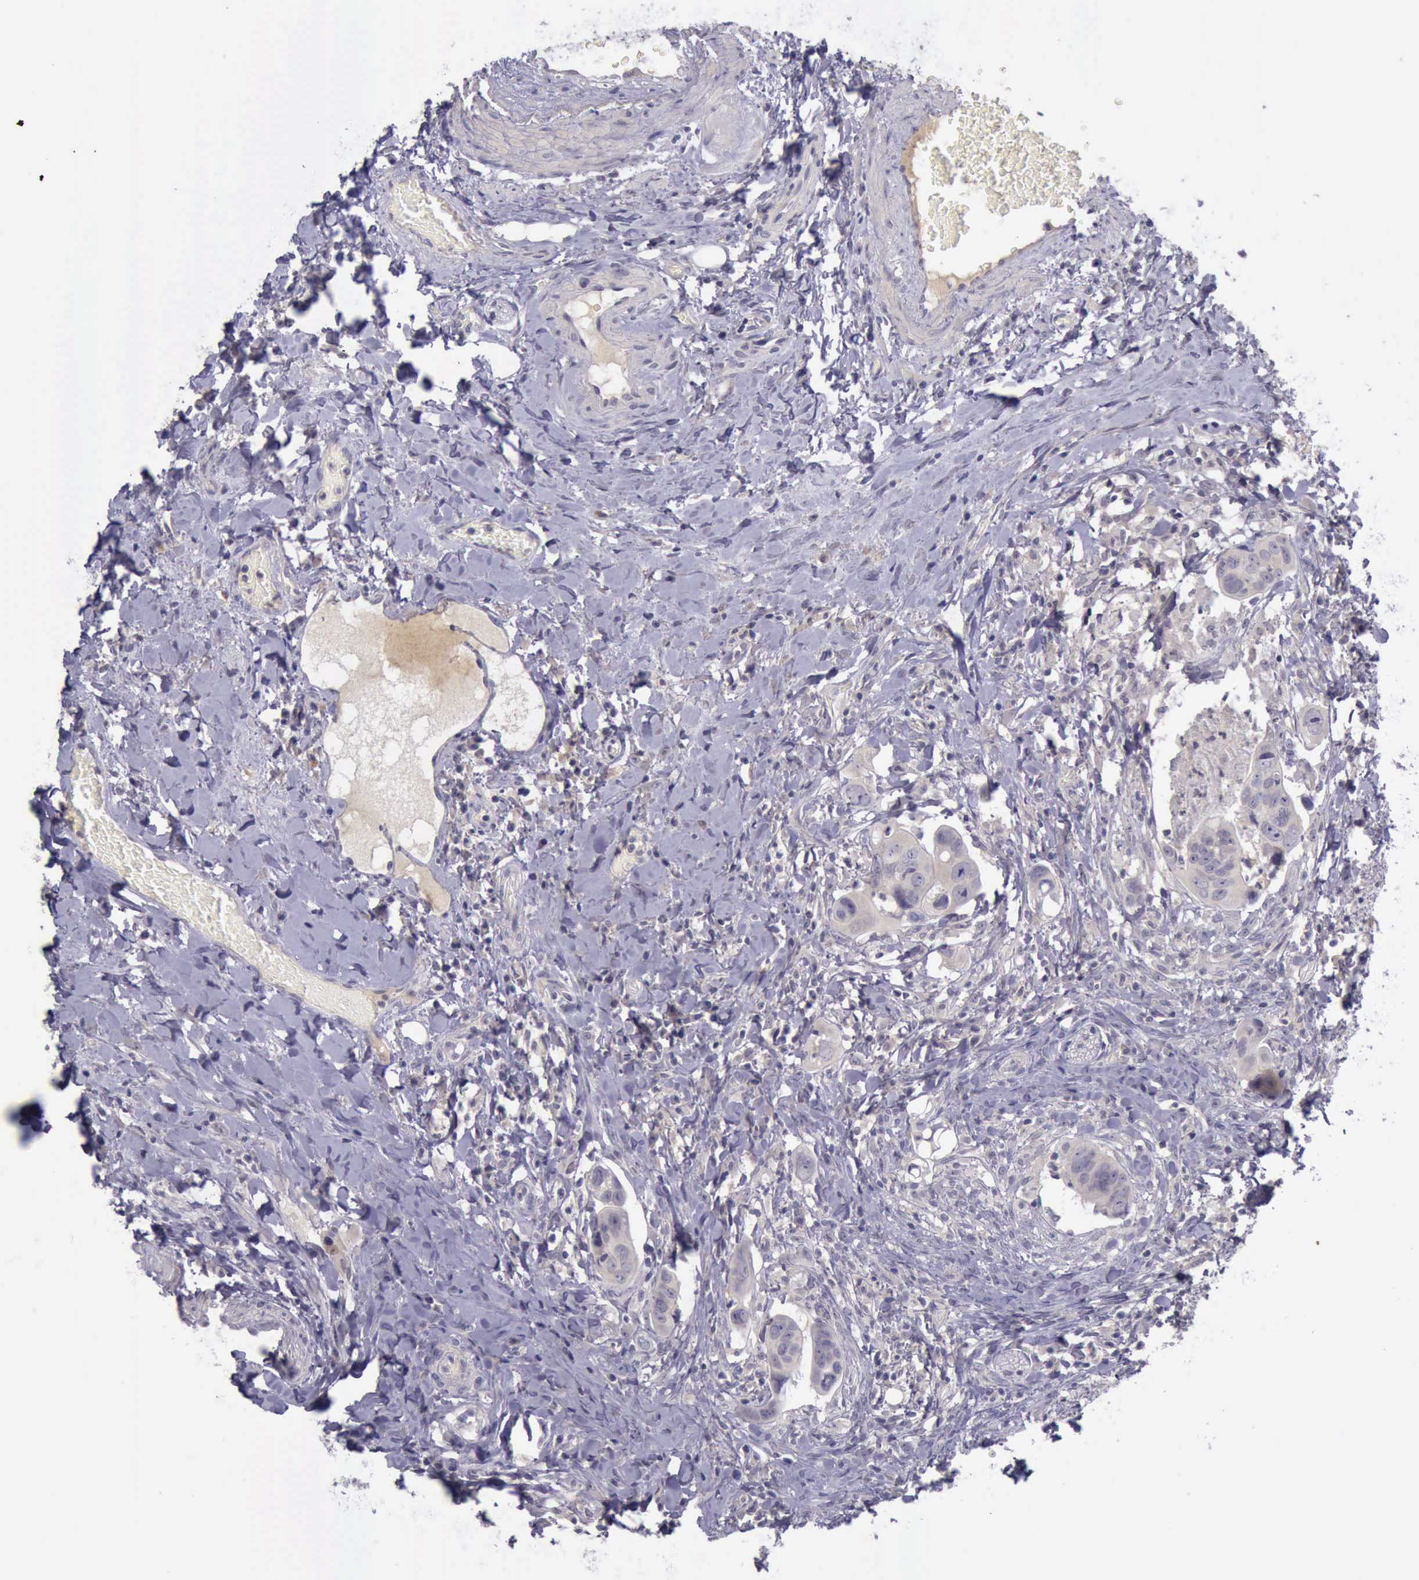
{"staining": {"intensity": "negative", "quantity": "none", "location": "none"}, "tissue": "colorectal cancer", "cell_type": "Tumor cells", "image_type": "cancer", "snomed": [{"axis": "morphology", "description": "Adenocarcinoma, NOS"}, {"axis": "topography", "description": "Rectum"}], "caption": "There is no significant positivity in tumor cells of colorectal adenocarcinoma.", "gene": "ARNT2", "patient": {"sex": "male", "age": 53}}